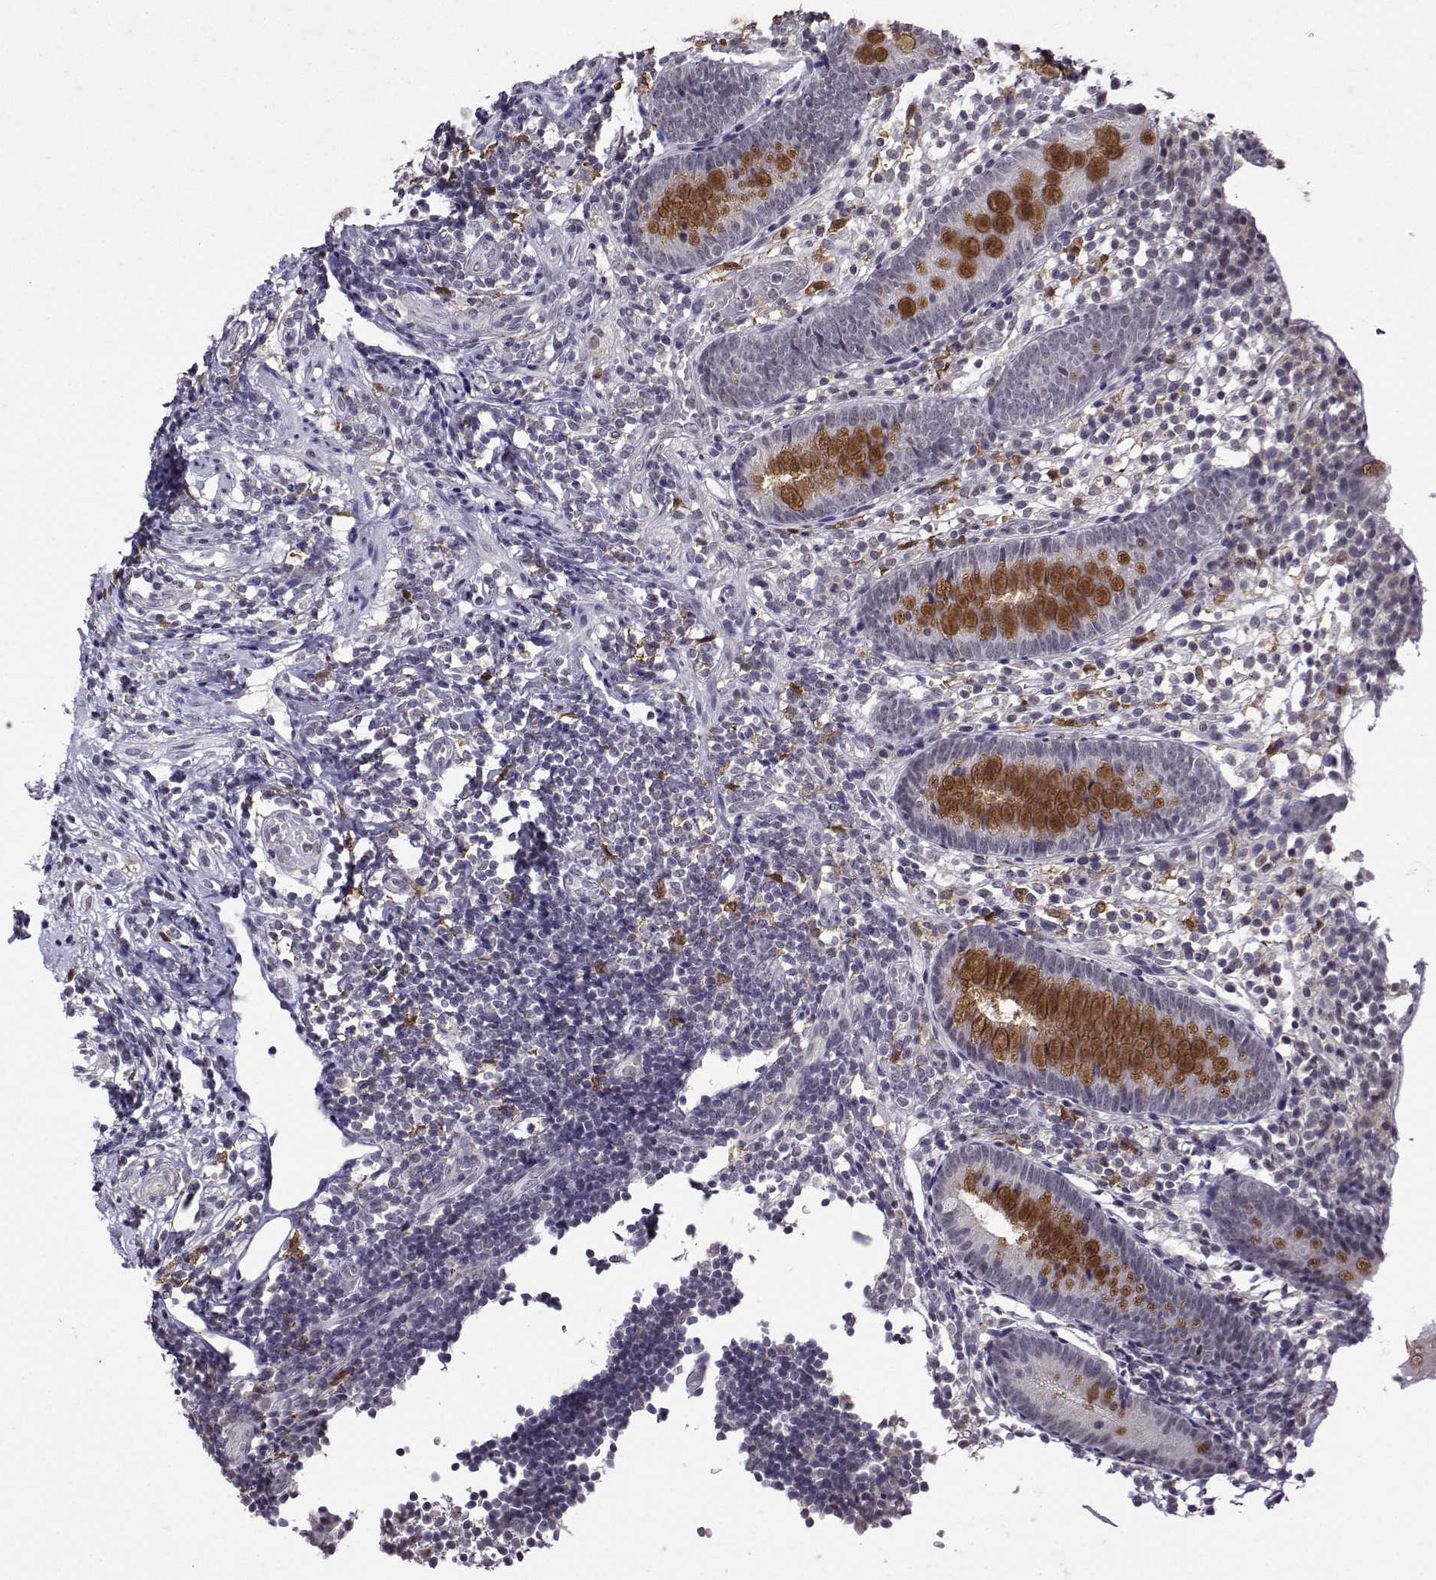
{"staining": {"intensity": "strong", "quantity": "25%-75%", "location": "cytoplasmic/membranous"}, "tissue": "appendix", "cell_type": "Glandular cells", "image_type": "normal", "snomed": [{"axis": "morphology", "description": "Normal tissue, NOS"}, {"axis": "topography", "description": "Appendix"}], "caption": "Protein staining by immunohistochemistry exhibits strong cytoplasmic/membranous expression in about 25%-75% of glandular cells in unremarkable appendix. (DAB (3,3'-diaminobenzidine) = brown stain, brightfield microscopy at high magnification).", "gene": "CCL28", "patient": {"sex": "female", "age": 40}}